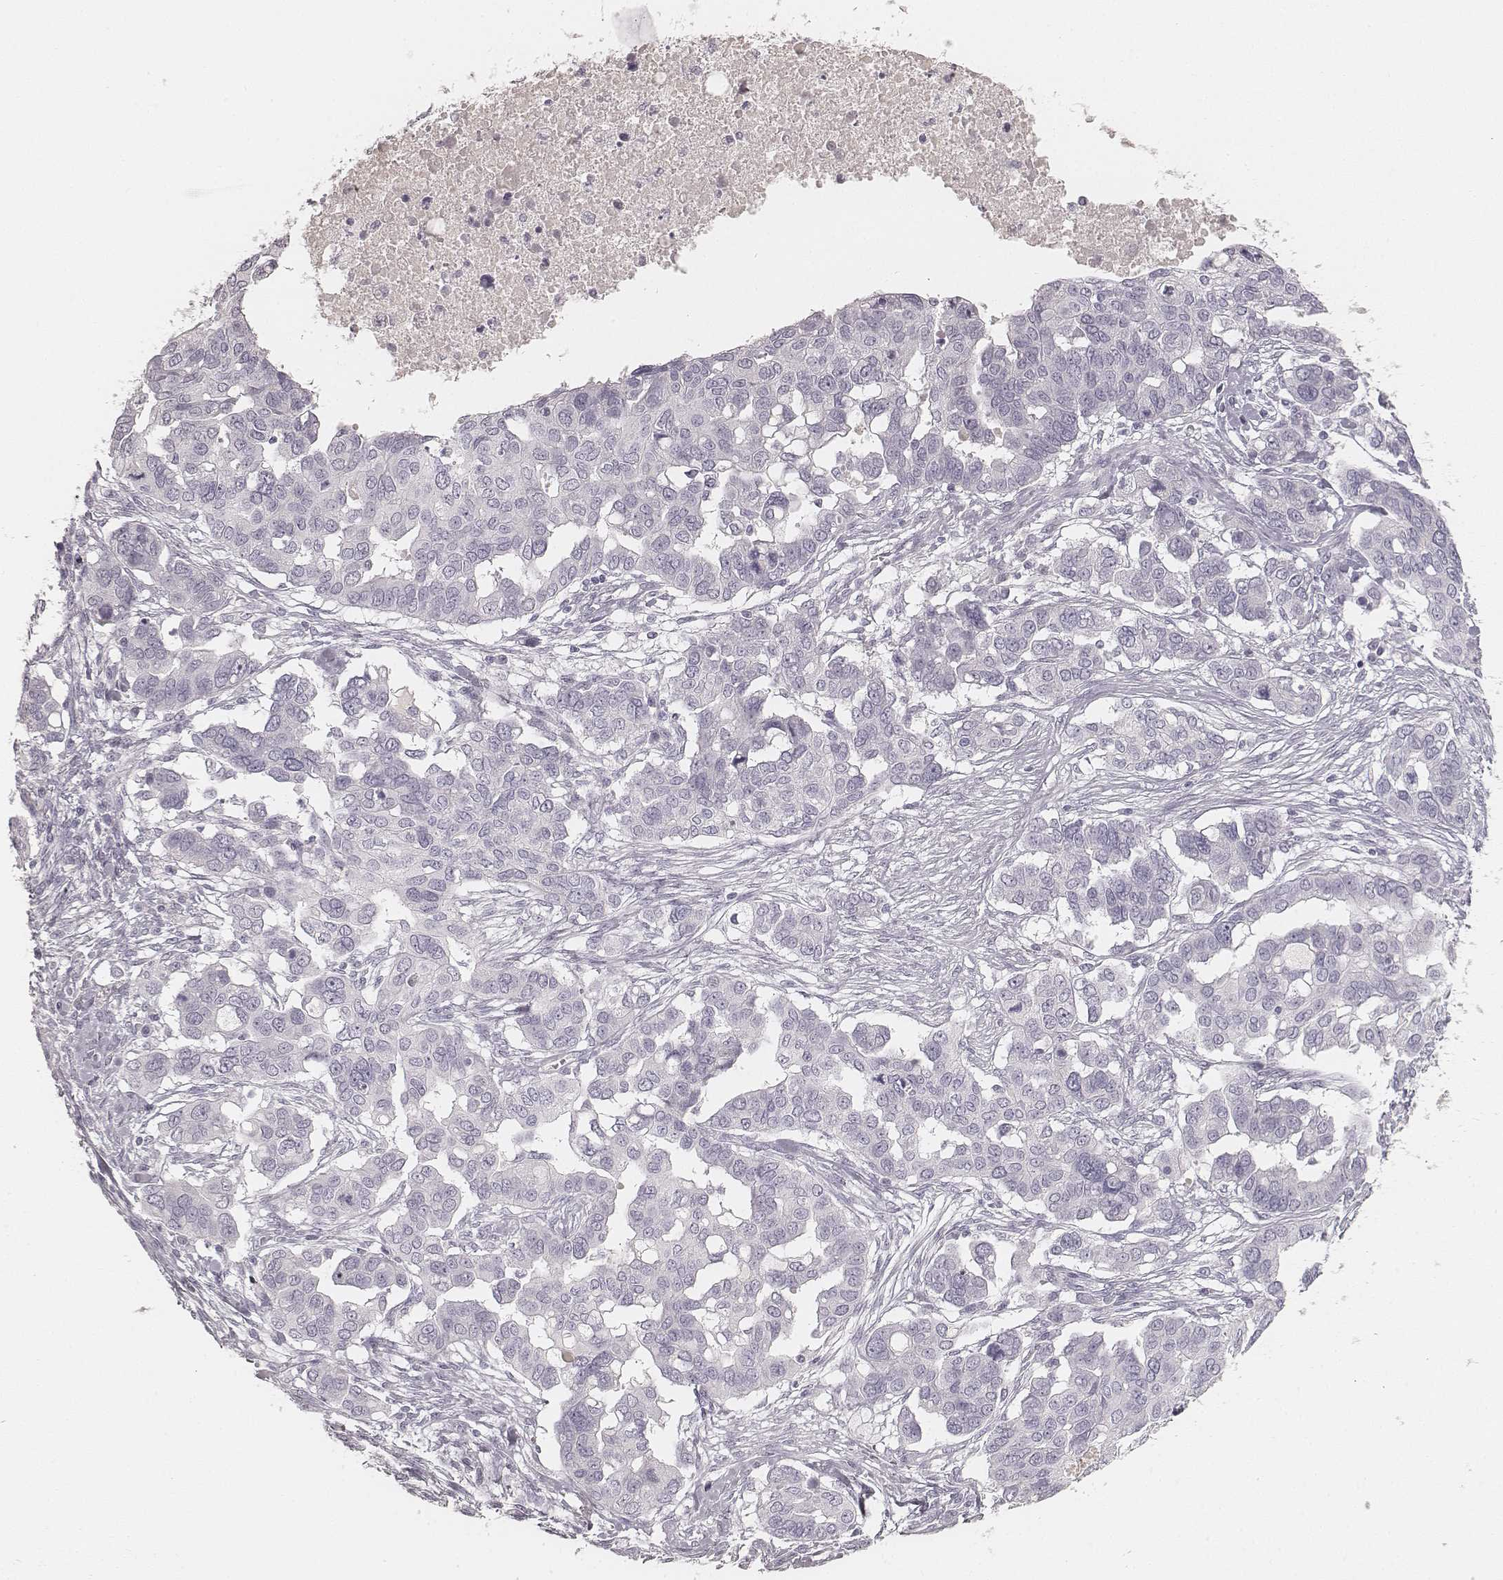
{"staining": {"intensity": "negative", "quantity": "none", "location": "none"}, "tissue": "ovarian cancer", "cell_type": "Tumor cells", "image_type": "cancer", "snomed": [{"axis": "morphology", "description": "Carcinoma, endometroid"}, {"axis": "topography", "description": "Ovary"}], "caption": "Immunohistochemical staining of human ovarian cancer (endometroid carcinoma) displays no significant staining in tumor cells.", "gene": "KRT31", "patient": {"sex": "female", "age": 78}}